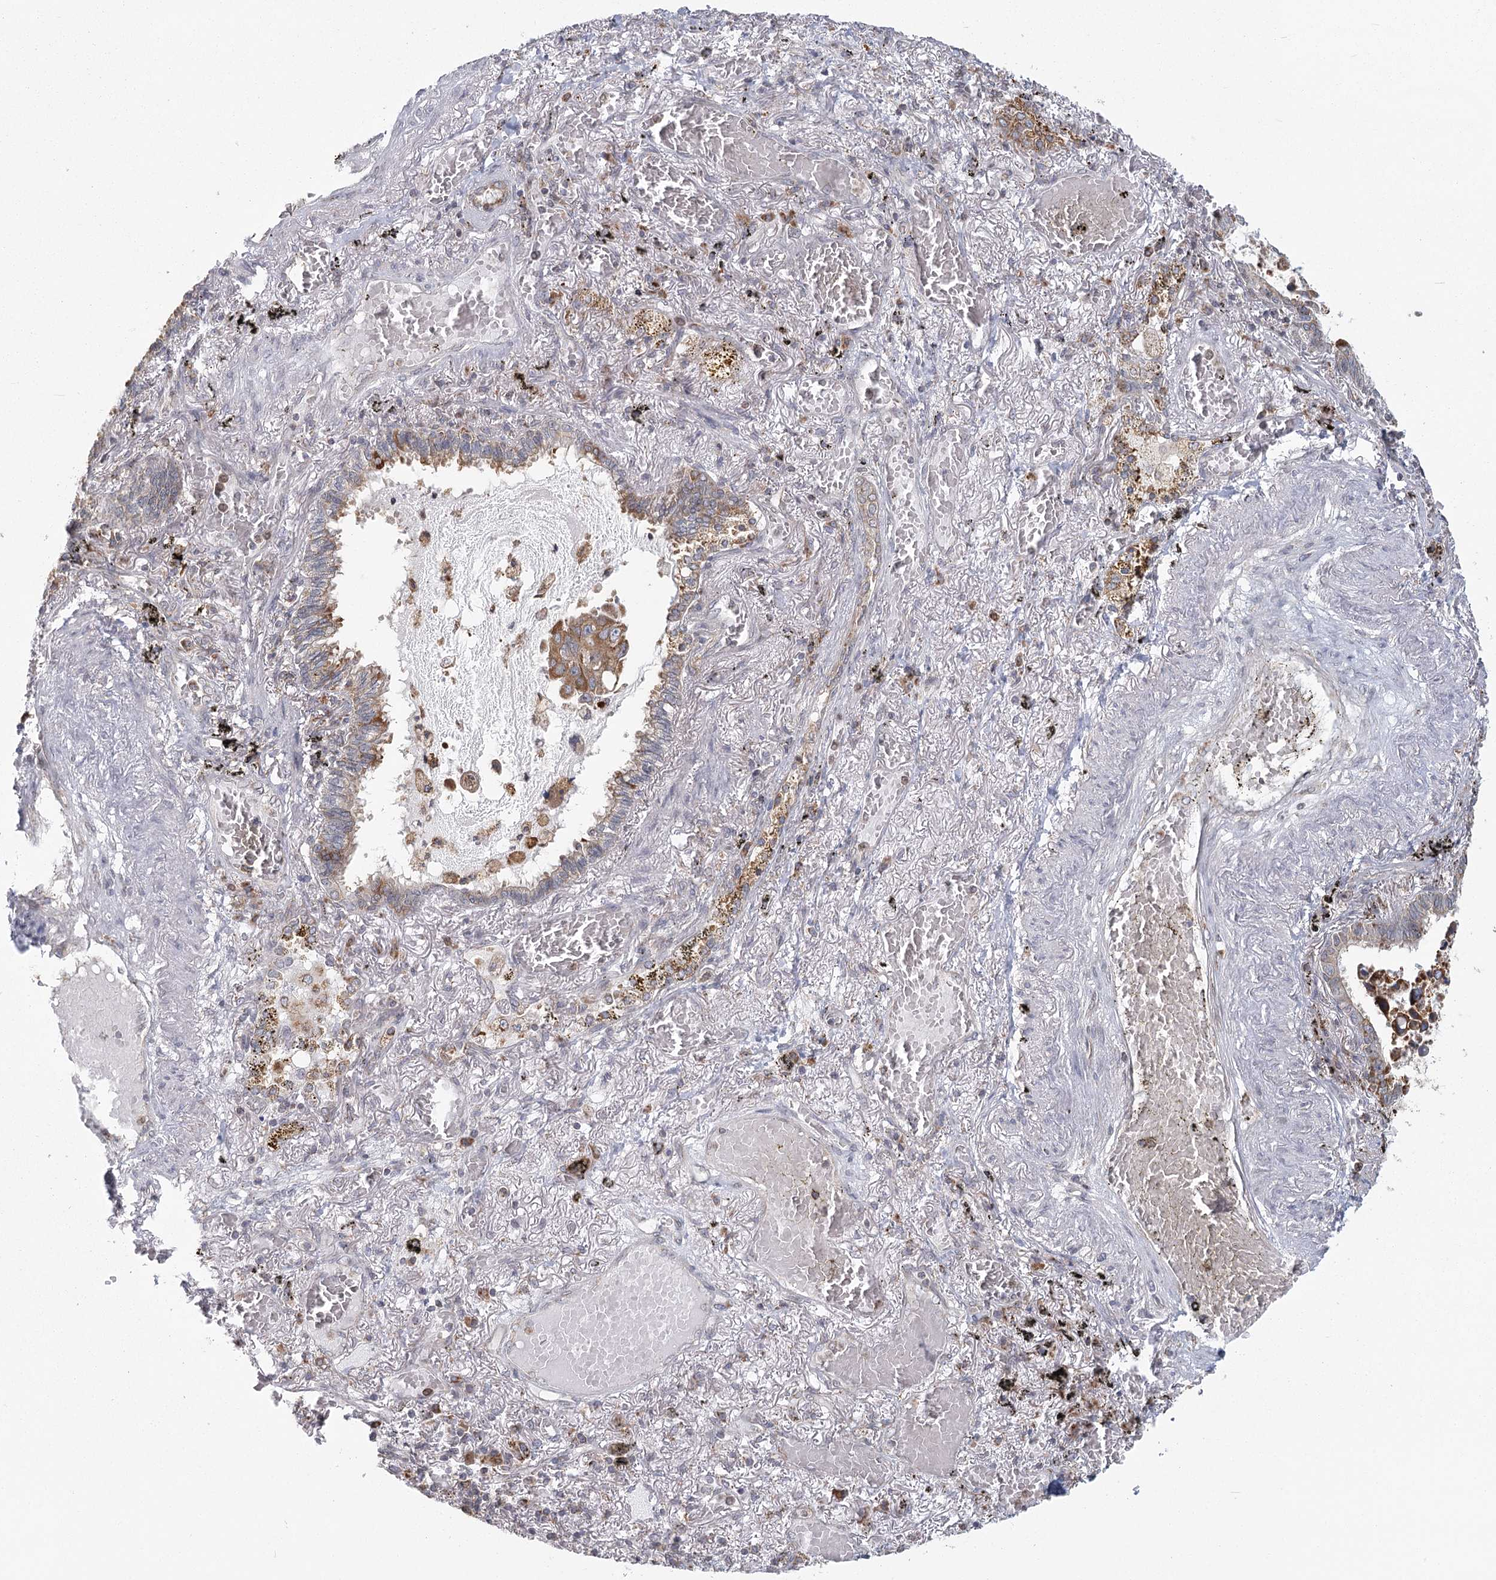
{"staining": {"intensity": "moderate", "quantity": "25%-75%", "location": "cytoplasmic/membranous"}, "tissue": "lung cancer", "cell_type": "Tumor cells", "image_type": "cancer", "snomed": [{"axis": "morphology", "description": "Adenocarcinoma, NOS"}, {"axis": "topography", "description": "Lung"}], "caption": "The micrograph exhibits immunohistochemical staining of lung cancer (adenocarcinoma). There is moderate cytoplasmic/membranous expression is identified in approximately 25%-75% of tumor cells.", "gene": "LACTB", "patient": {"sex": "male", "age": 64}}